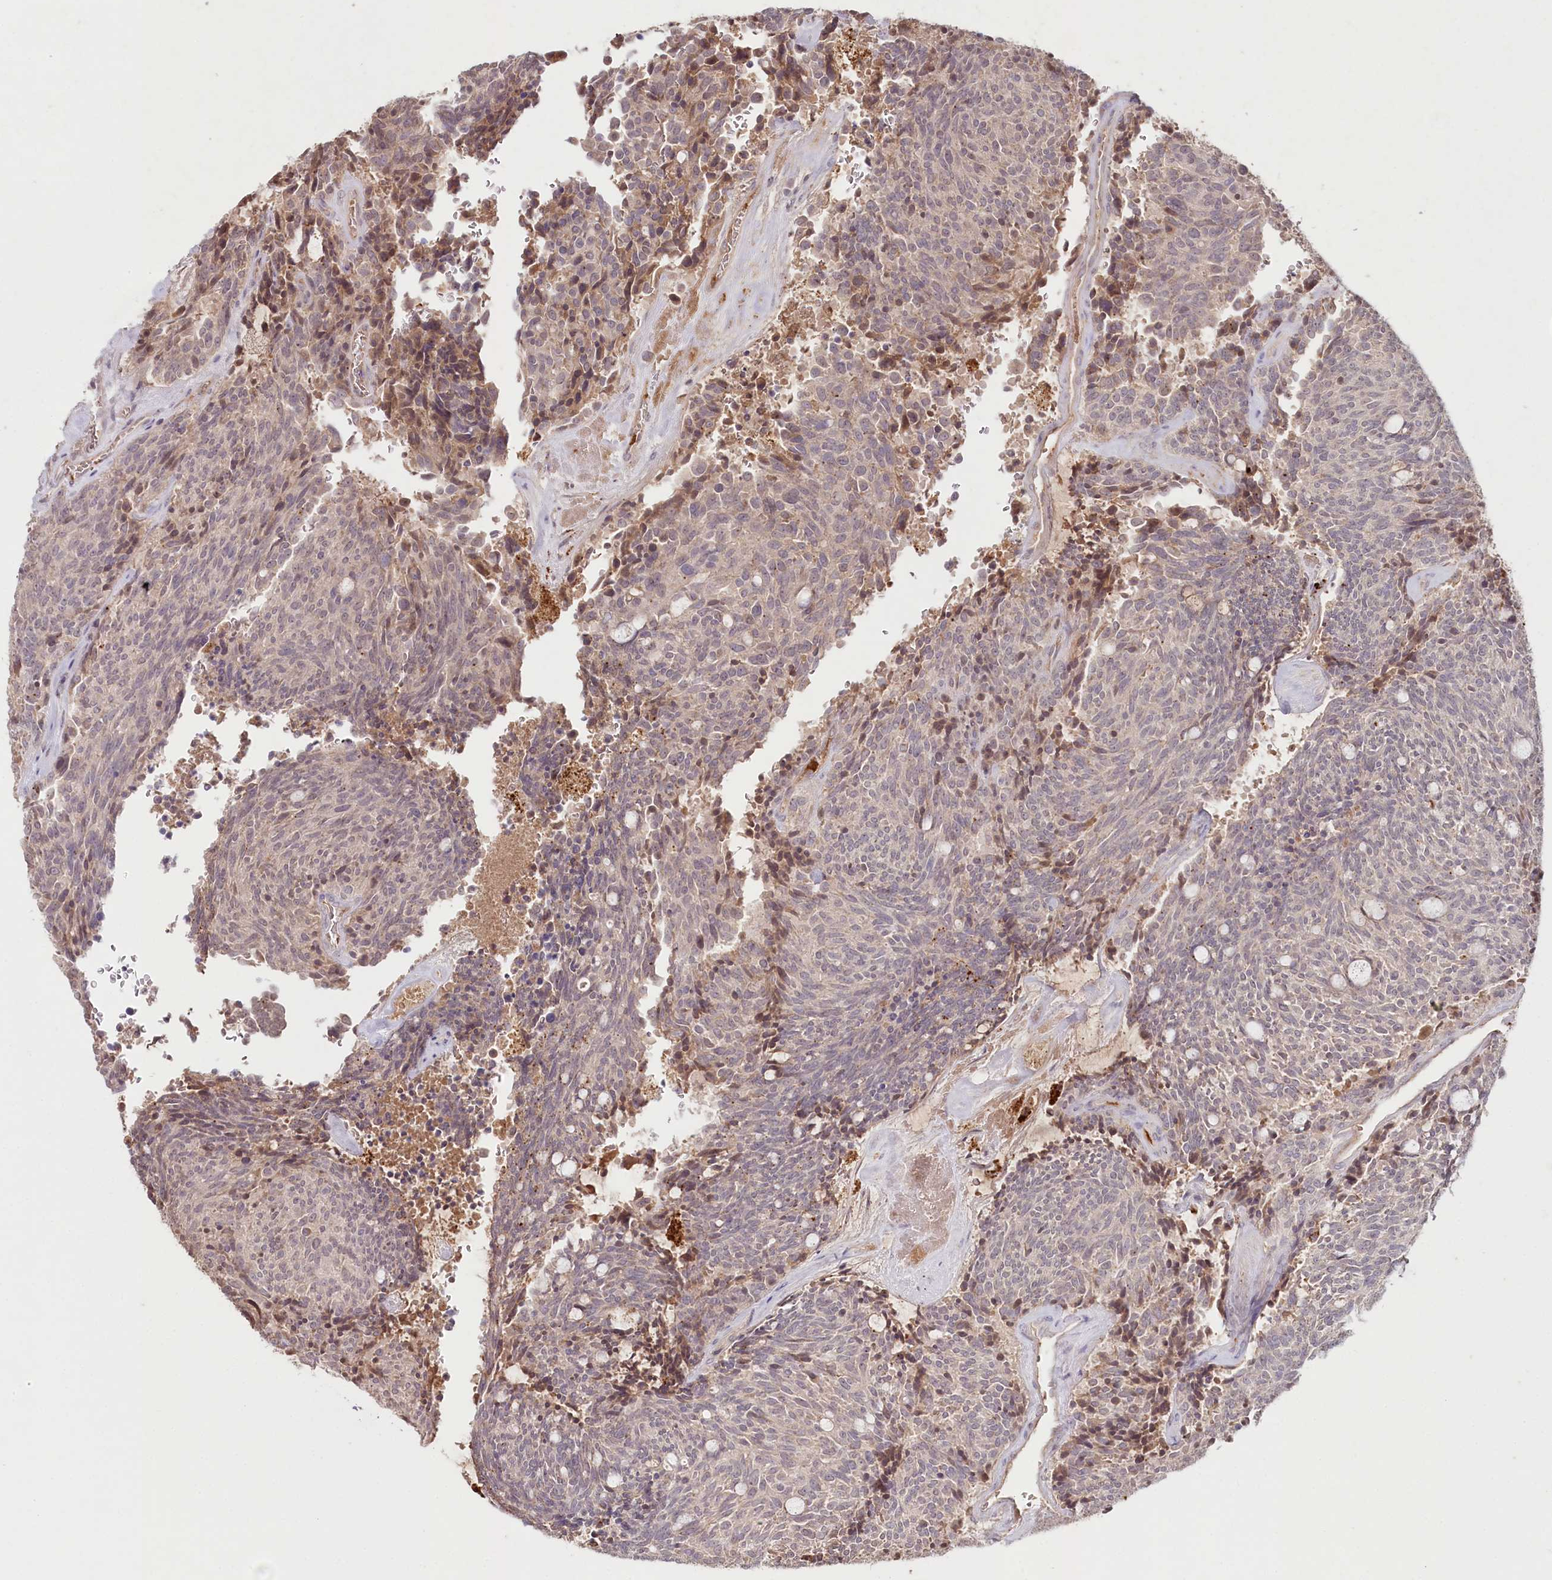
{"staining": {"intensity": "weak", "quantity": "<25%", "location": "cytoplasmic/membranous"}, "tissue": "carcinoid", "cell_type": "Tumor cells", "image_type": "cancer", "snomed": [{"axis": "morphology", "description": "Carcinoid, malignant, NOS"}, {"axis": "topography", "description": "Pancreas"}], "caption": "Image shows no significant protein expression in tumor cells of carcinoid. (DAB immunohistochemistry, high magnification).", "gene": "PSAPL1", "patient": {"sex": "female", "age": 54}}